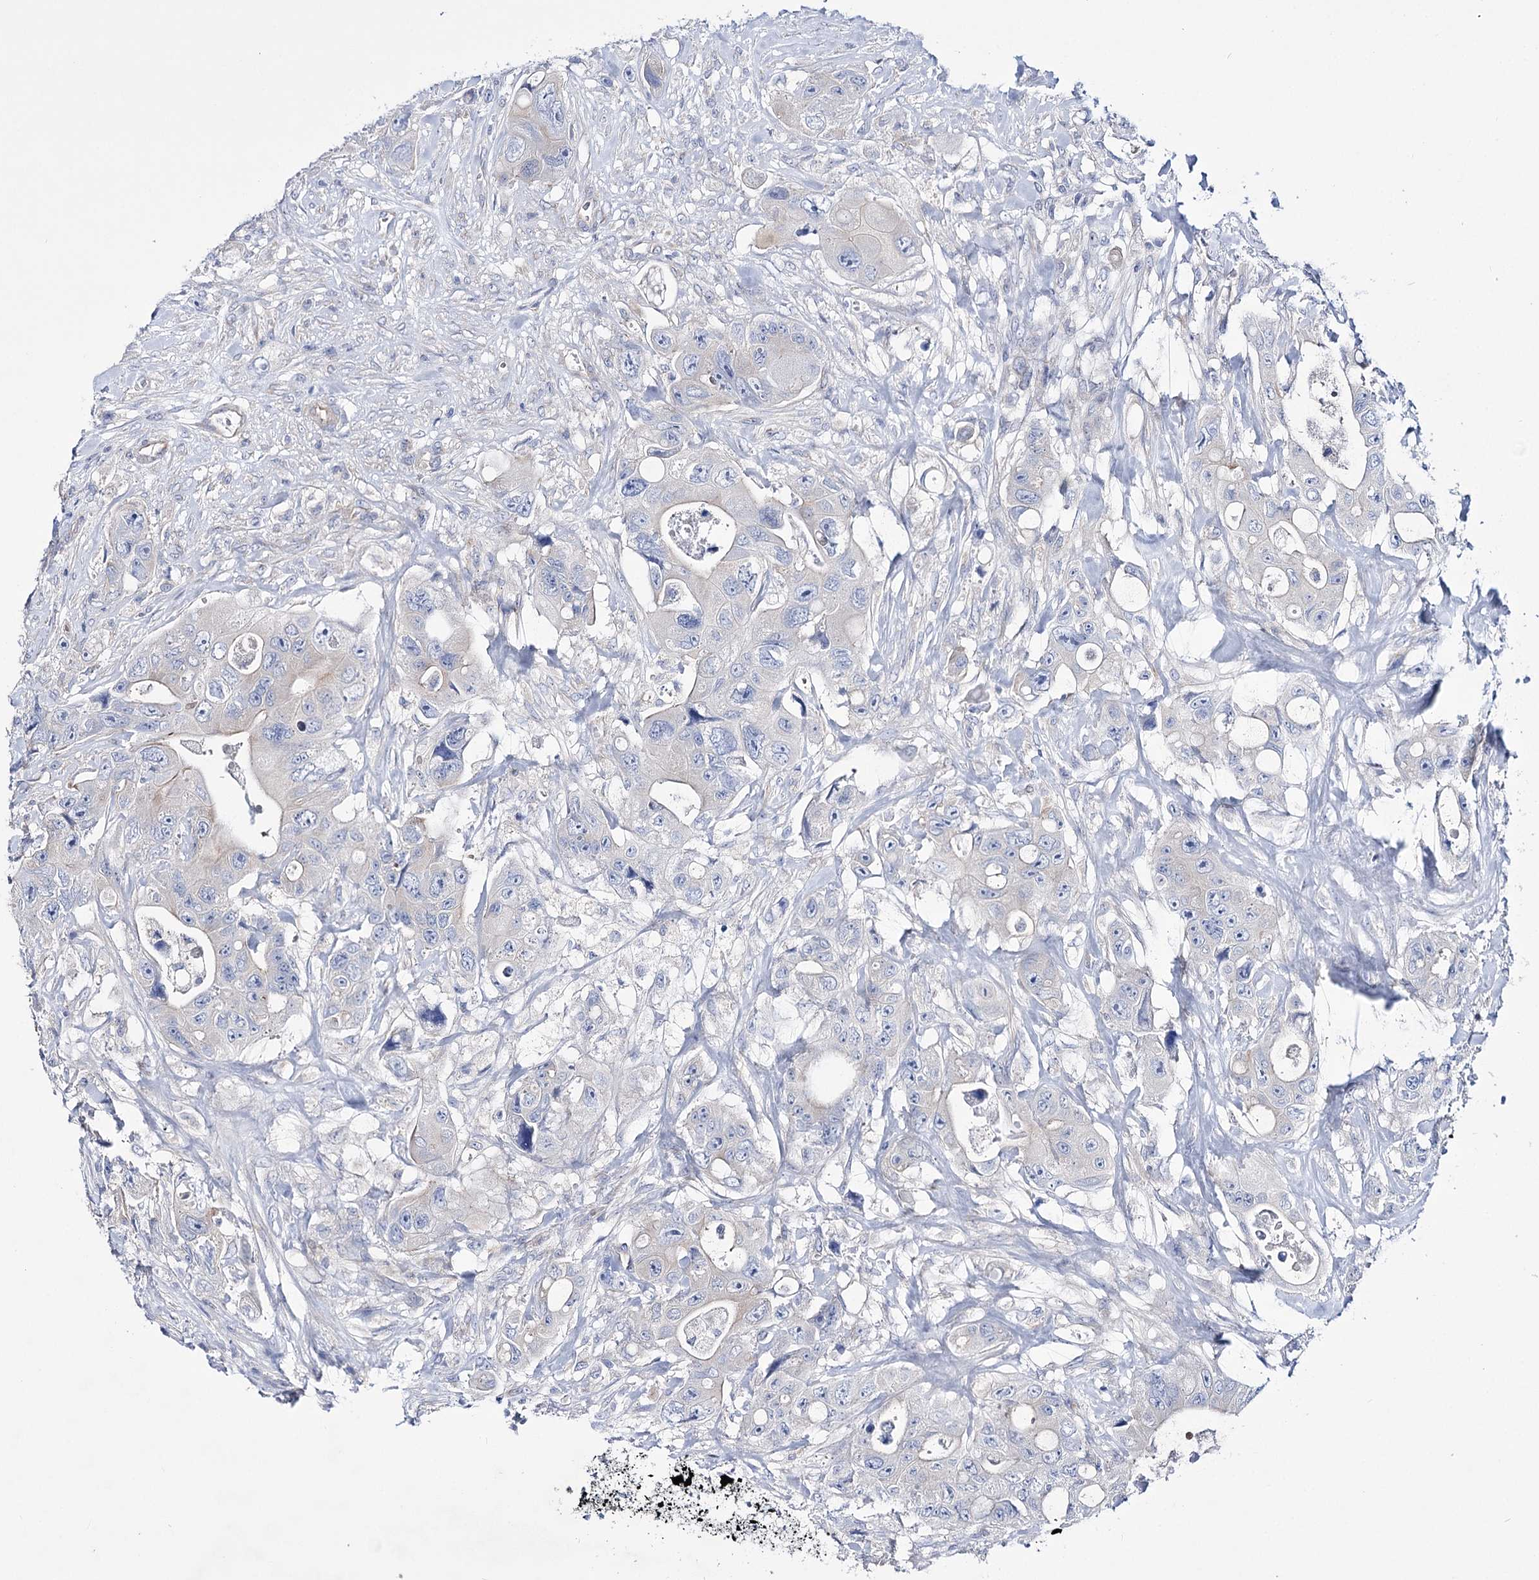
{"staining": {"intensity": "negative", "quantity": "none", "location": "none"}, "tissue": "colorectal cancer", "cell_type": "Tumor cells", "image_type": "cancer", "snomed": [{"axis": "morphology", "description": "Adenocarcinoma, NOS"}, {"axis": "topography", "description": "Colon"}], "caption": "Immunohistochemistry (IHC) photomicrograph of human colorectal adenocarcinoma stained for a protein (brown), which displays no positivity in tumor cells.", "gene": "LRRC34", "patient": {"sex": "female", "age": 46}}